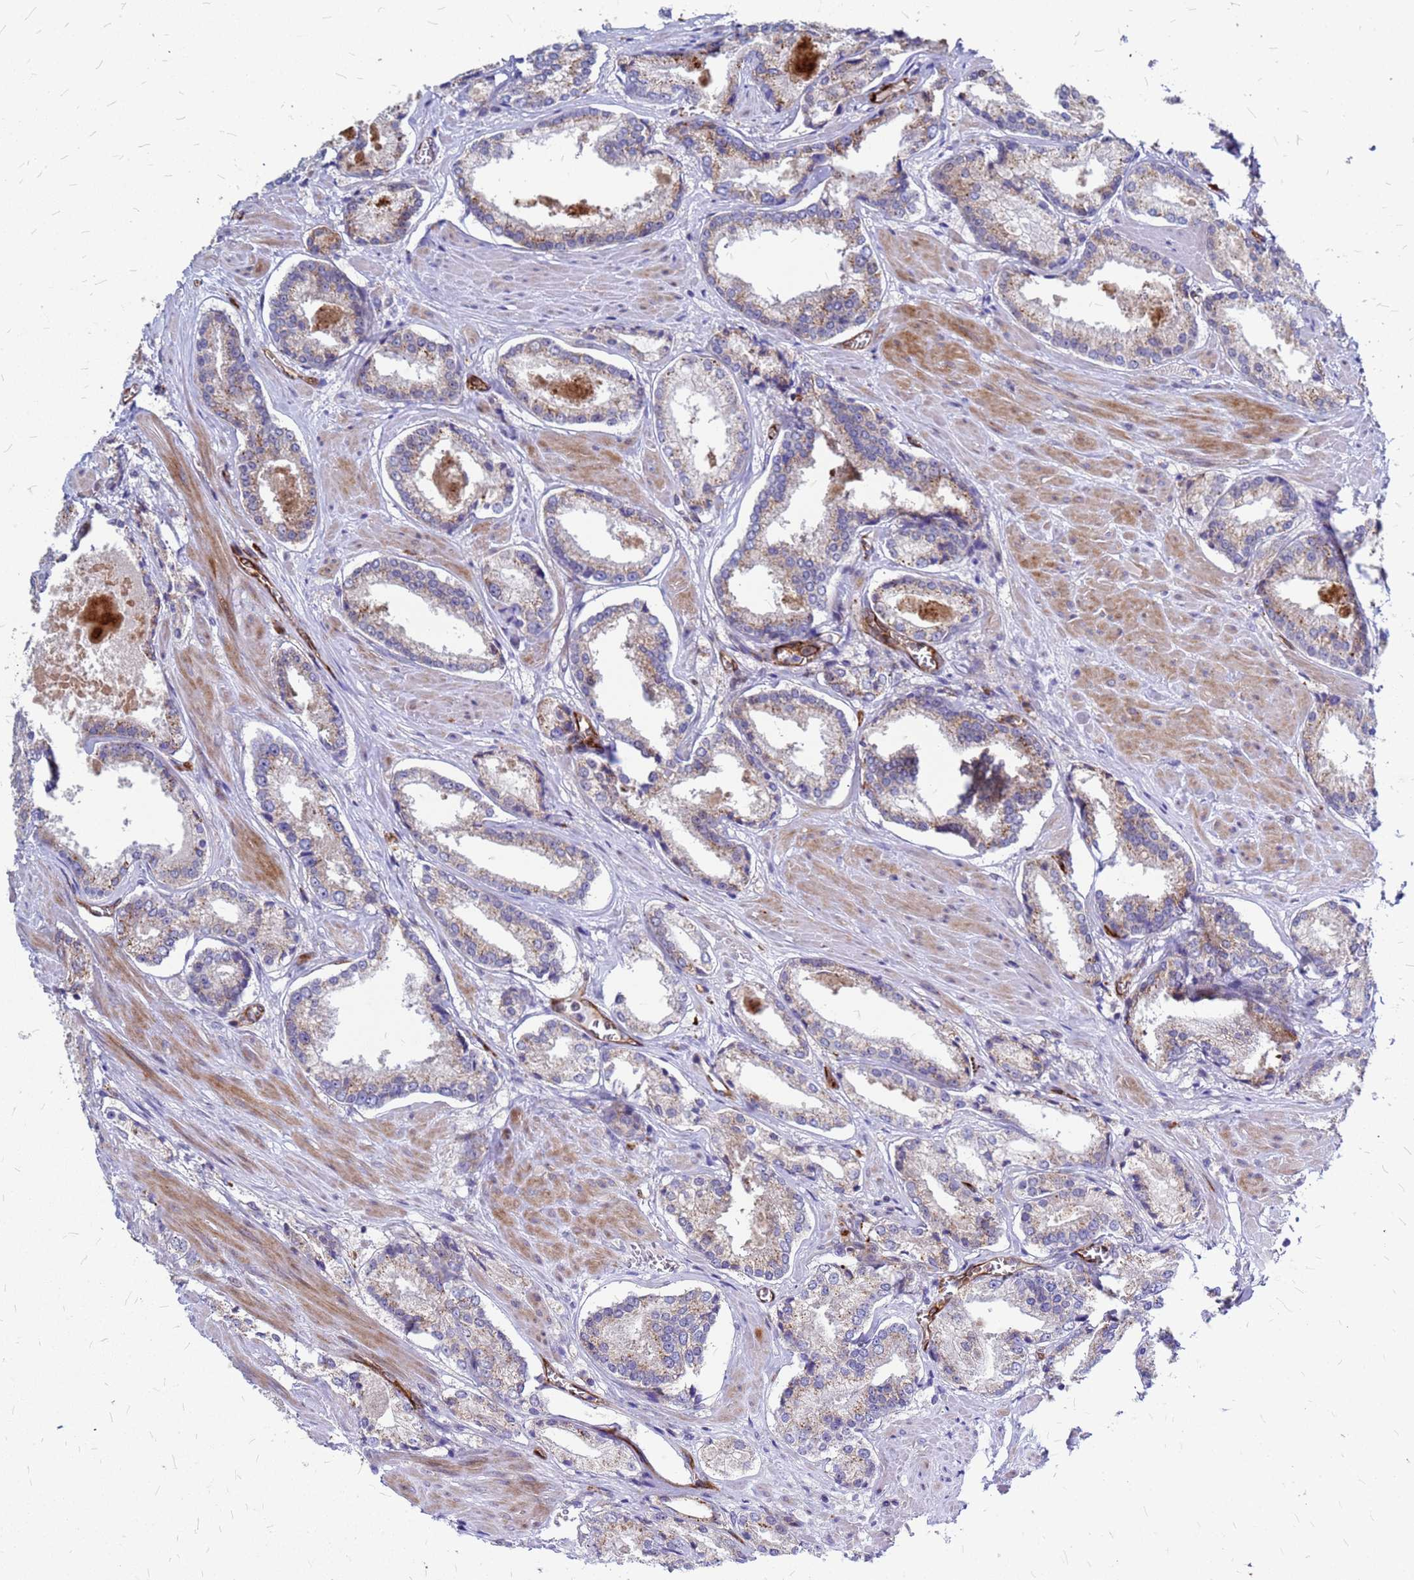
{"staining": {"intensity": "moderate", "quantity": "<25%", "location": "cytoplasmic/membranous"}, "tissue": "prostate cancer", "cell_type": "Tumor cells", "image_type": "cancer", "snomed": [{"axis": "morphology", "description": "Adenocarcinoma, Low grade"}, {"axis": "topography", "description": "Prostate"}], "caption": "An immunohistochemistry histopathology image of neoplastic tissue is shown. Protein staining in brown highlights moderate cytoplasmic/membranous positivity in prostate cancer (low-grade adenocarcinoma) within tumor cells.", "gene": "NOSTRIN", "patient": {"sex": "male", "age": 54}}